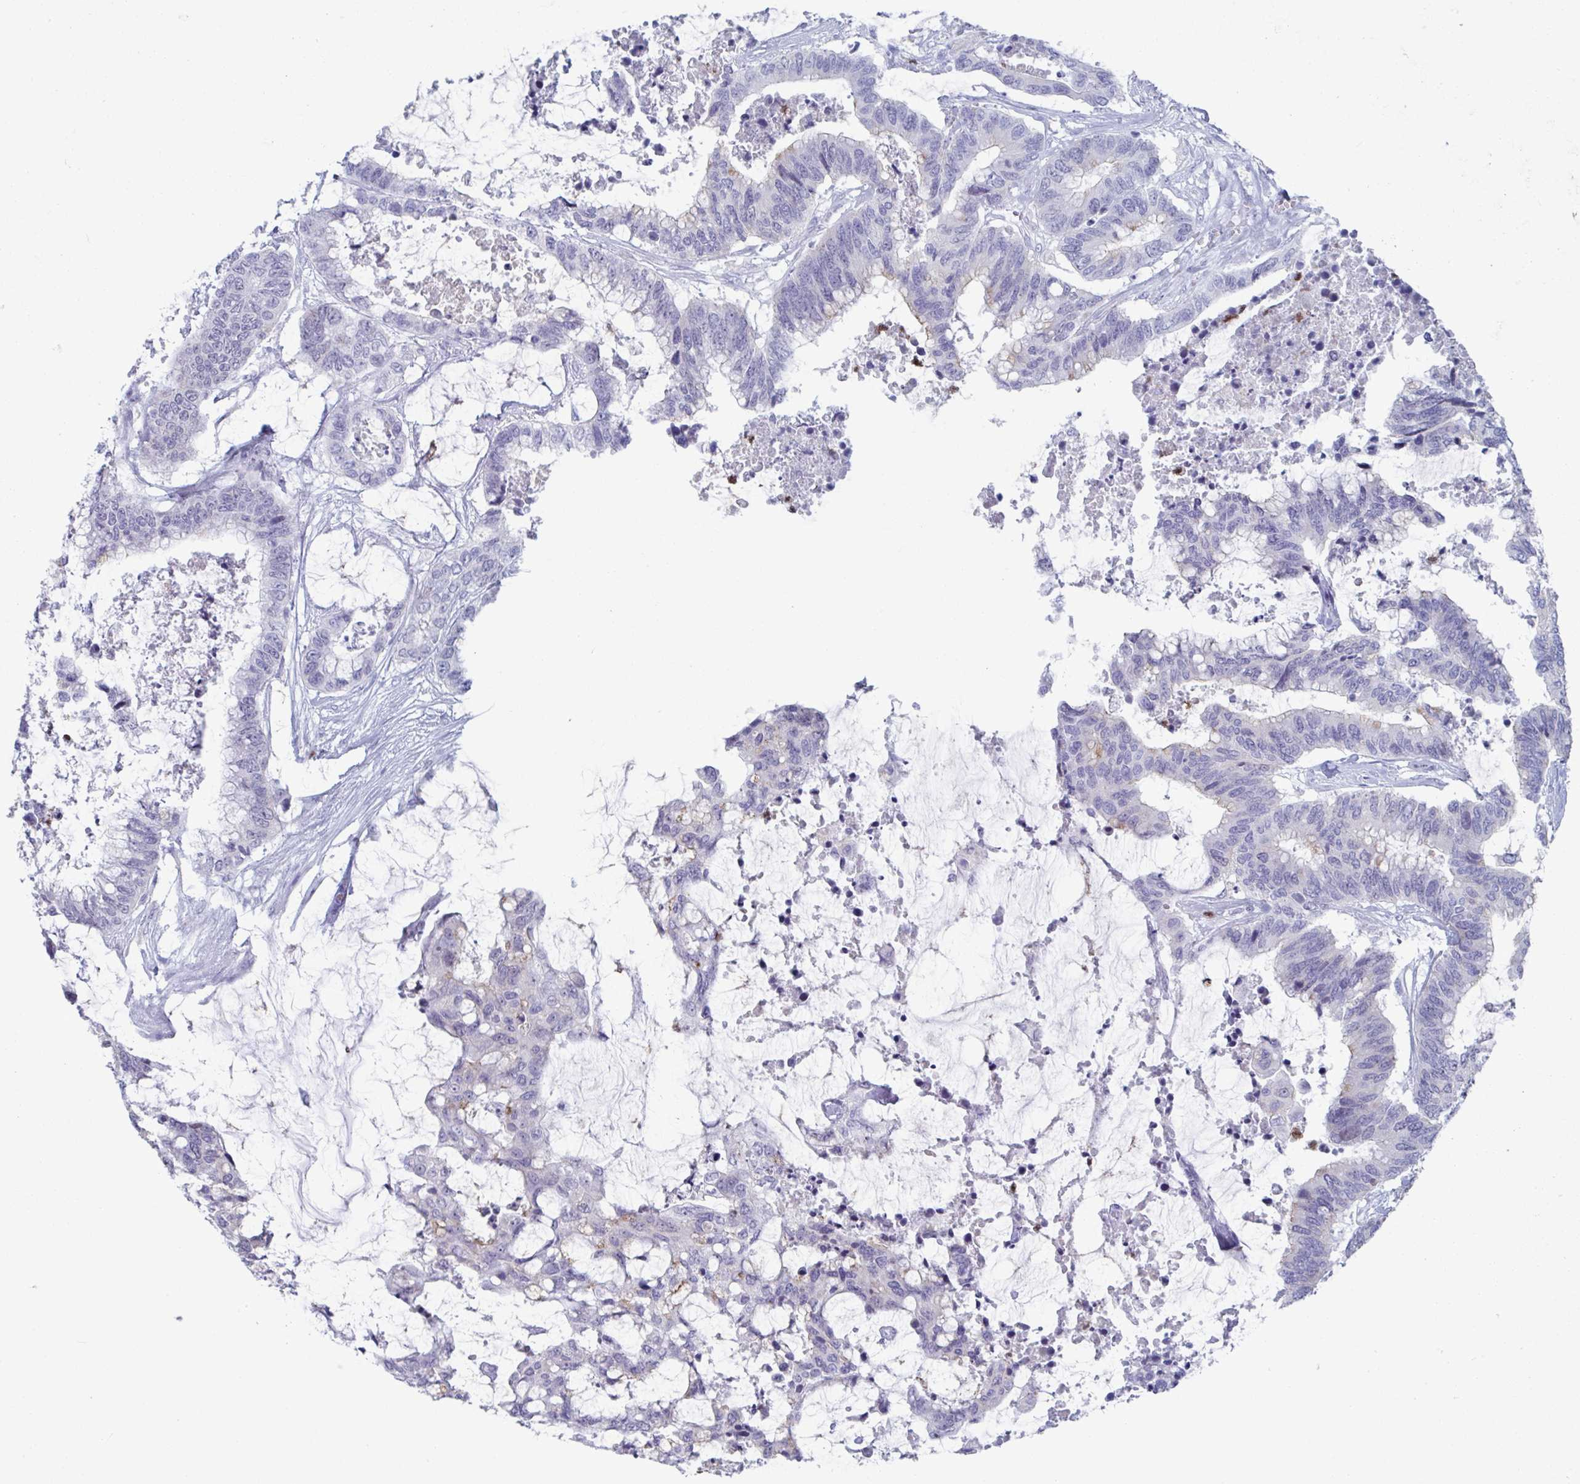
{"staining": {"intensity": "negative", "quantity": "none", "location": "none"}, "tissue": "colorectal cancer", "cell_type": "Tumor cells", "image_type": "cancer", "snomed": [{"axis": "morphology", "description": "Adenocarcinoma, NOS"}, {"axis": "topography", "description": "Rectum"}], "caption": "The image exhibits no staining of tumor cells in colorectal adenocarcinoma.", "gene": "CYP4F11", "patient": {"sex": "female", "age": 59}}